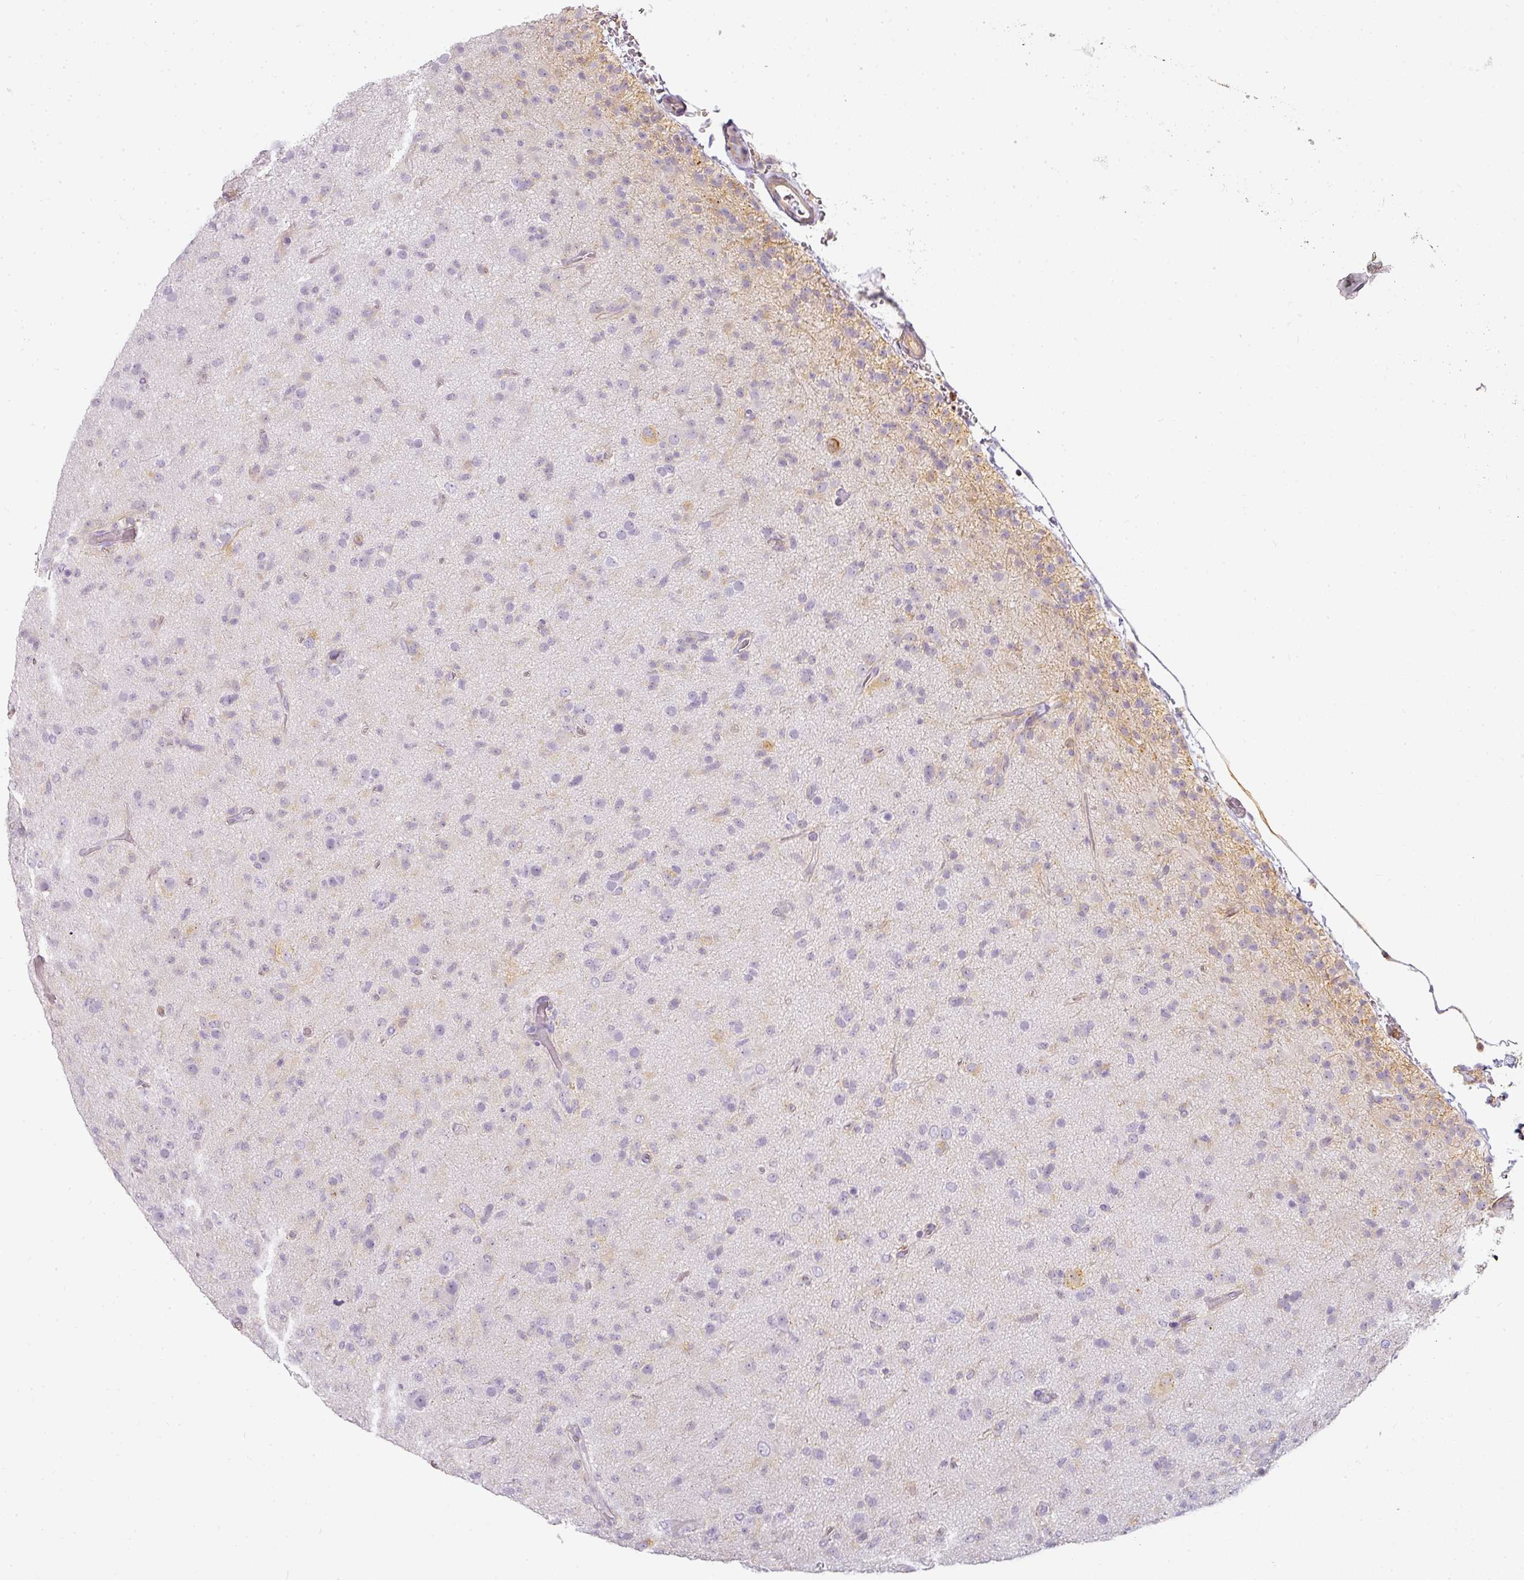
{"staining": {"intensity": "negative", "quantity": "none", "location": "none"}, "tissue": "glioma", "cell_type": "Tumor cells", "image_type": "cancer", "snomed": [{"axis": "morphology", "description": "Glioma, malignant, Low grade"}, {"axis": "topography", "description": "Brain"}], "caption": "IHC micrograph of neoplastic tissue: human malignant glioma (low-grade) stained with DAB shows no significant protein staining in tumor cells.", "gene": "TMEM42", "patient": {"sex": "male", "age": 65}}